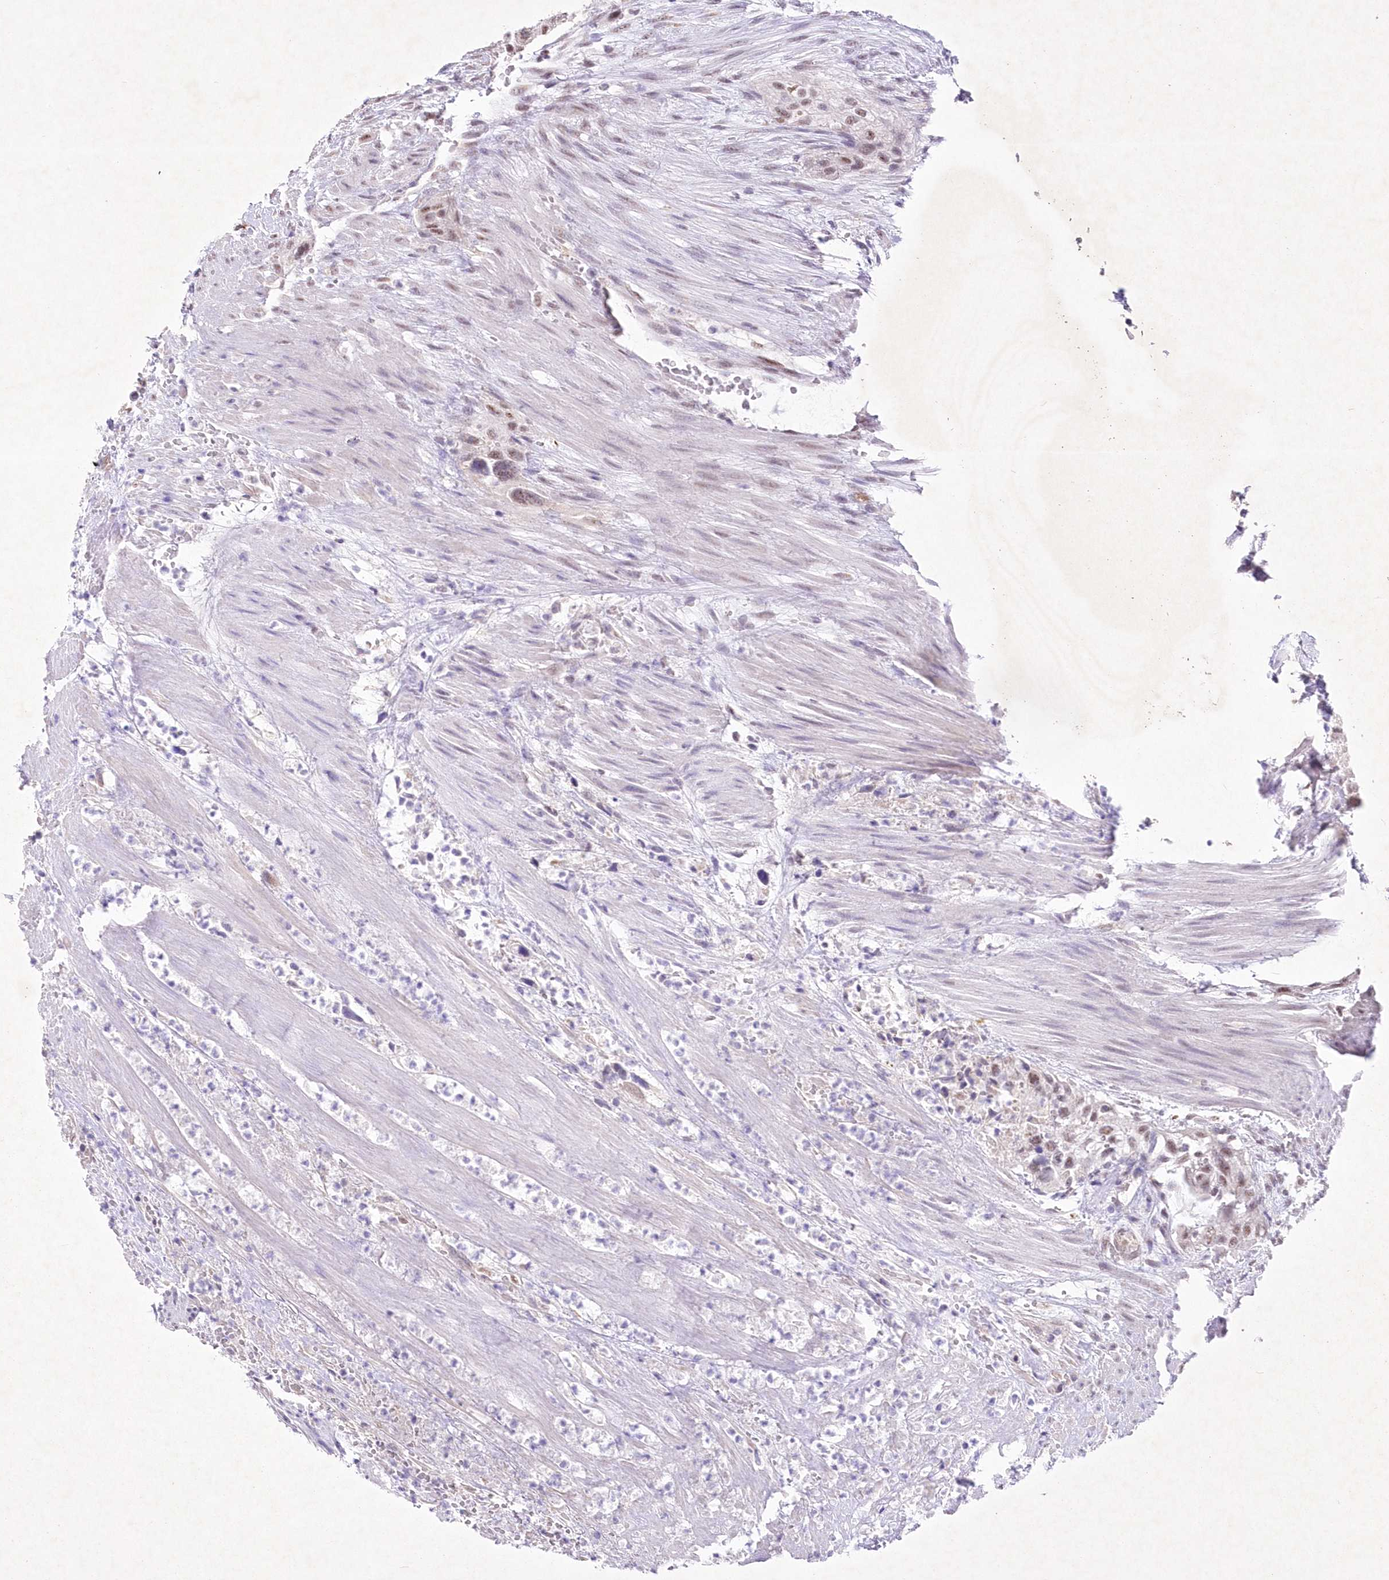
{"staining": {"intensity": "moderate", "quantity": "25%-75%", "location": "nuclear"}, "tissue": "urothelial cancer", "cell_type": "Tumor cells", "image_type": "cancer", "snomed": [{"axis": "morphology", "description": "Urothelial carcinoma, High grade"}, {"axis": "topography", "description": "Urinary bladder"}], "caption": "Approximately 25%-75% of tumor cells in human urothelial cancer display moderate nuclear protein positivity as visualized by brown immunohistochemical staining.", "gene": "RBM27", "patient": {"sex": "male", "age": 35}}